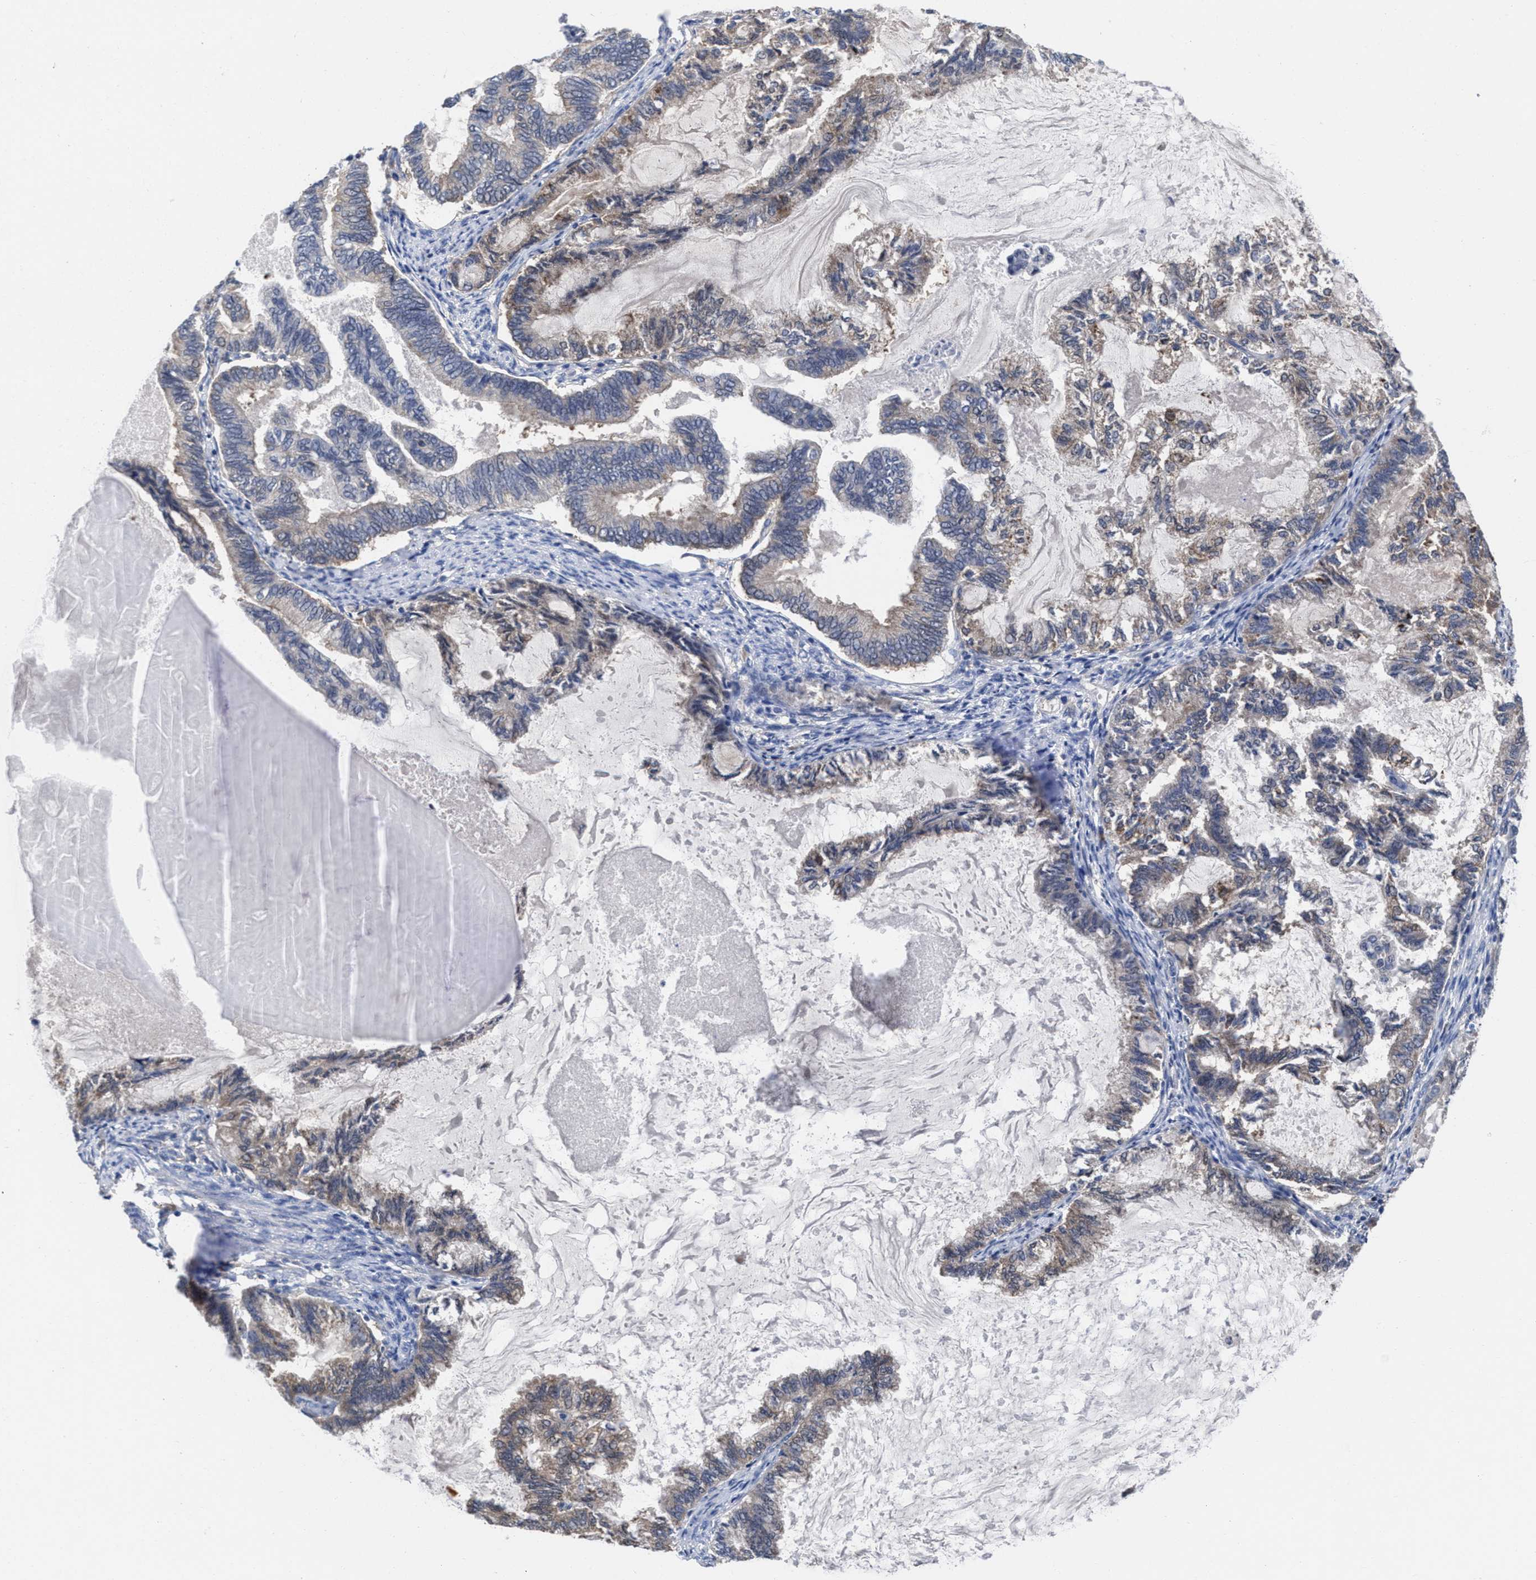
{"staining": {"intensity": "weak", "quantity": "25%-75%", "location": "cytoplasmic/membranous"}, "tissue": "endometrial cancer", "cell_type": "Tumor cells", "image_type": "cancer", "snomed": [{"axis": "morphology", "description": "Adenocarcinoma, NOS"}, {"axis": "topography", "description": "Endometrium"}], "caption": "The photomicrograph demonstrates staining of endometrial adenocarcinoma, revealing weak cytoplasmic/membranous protein staining (brown color) within tumor cells.", "gene": "TXNDC17", "patient": {"sex": "female", "age": 86}}